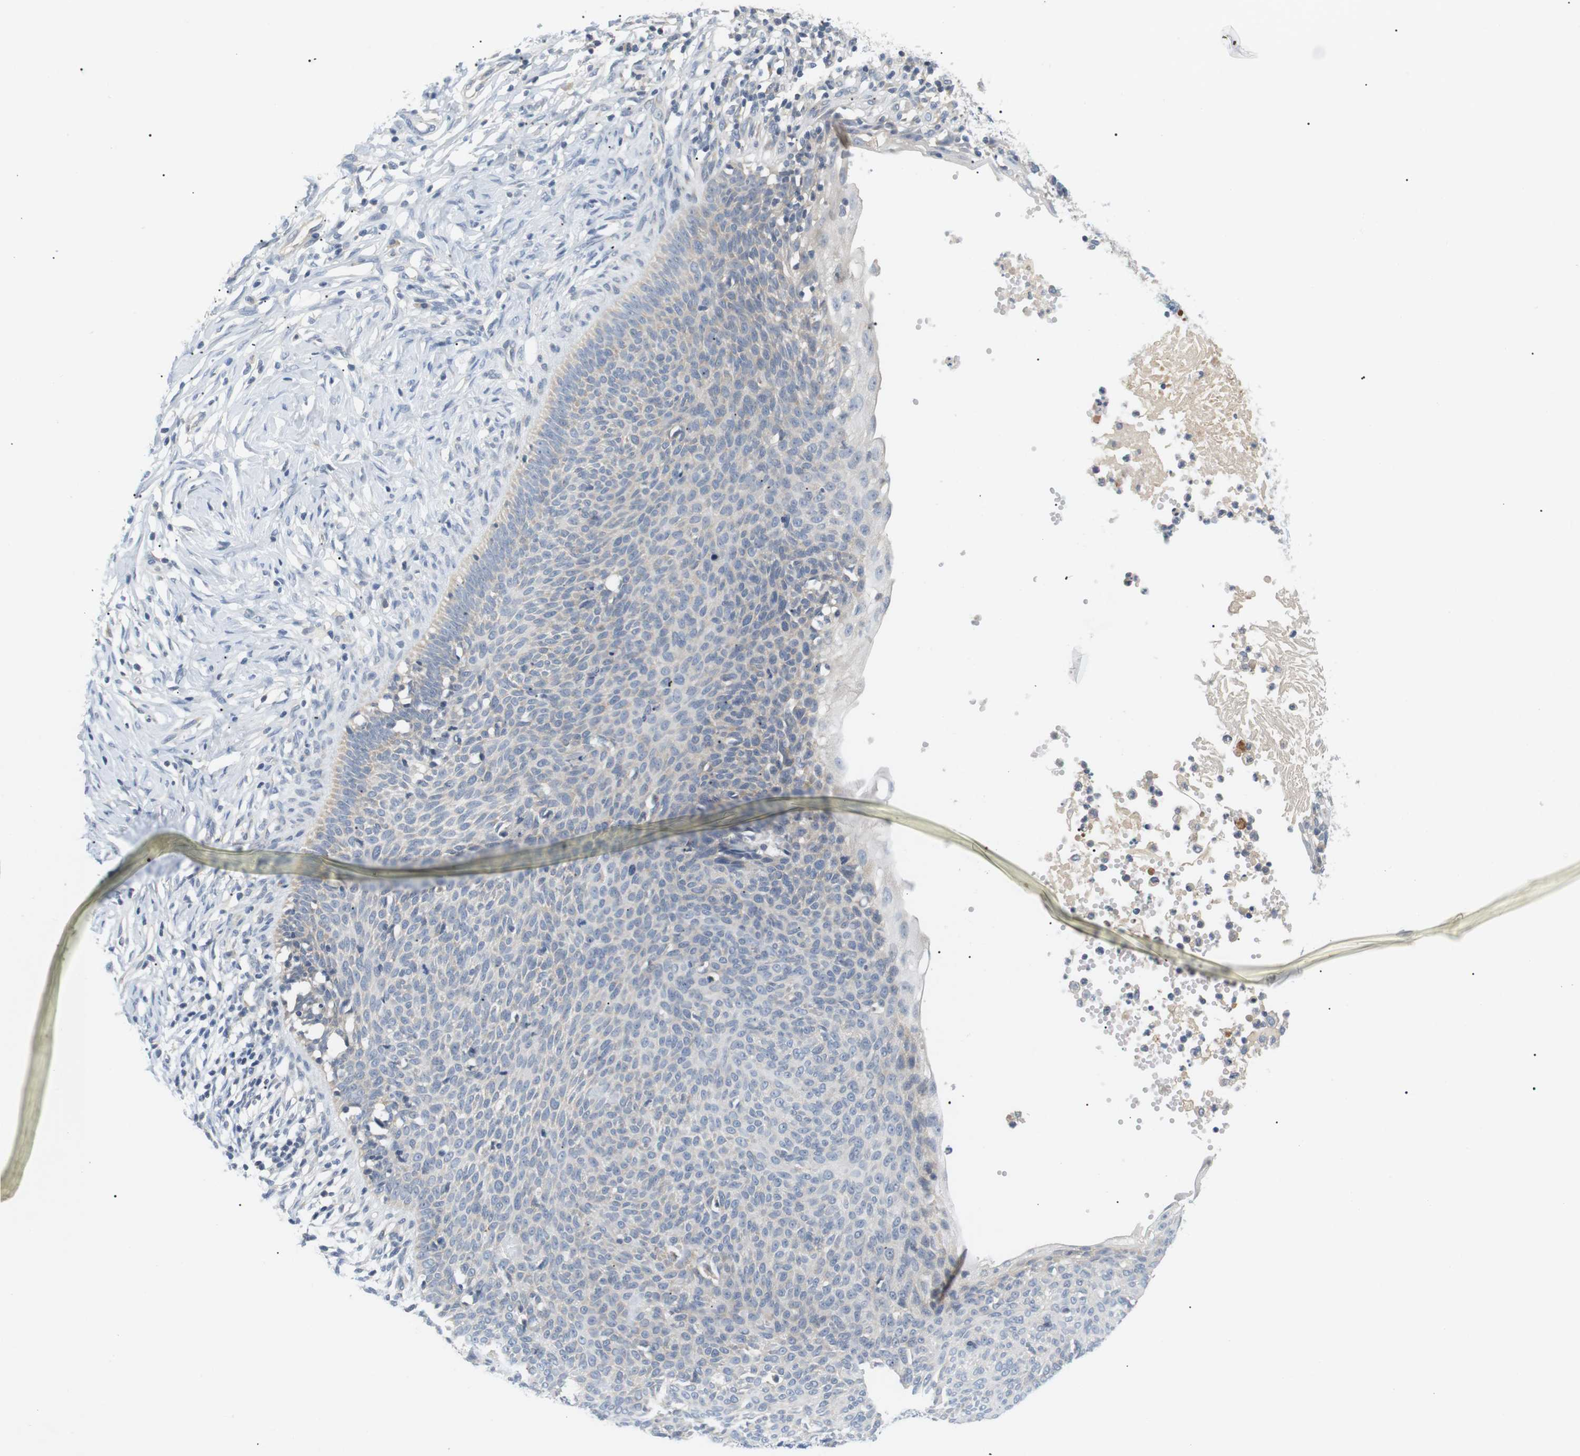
{"staining": {"intensity": "negative", "quantity": "none", "location": "none"}, "tissue": "skin cancer", "cell_type": "Tumor cells", "image_type": "cancer", "snomed": [{"axis": "morphology", "description": "Normal tissue, NOS"}, {"axis": "morphology", "description": "Basal cell carcinoma"}, {"axis": "topography", "description": "Skin"}], "caption": "Skin basal cell carcinoma was stained to show a protein in brown. There is no significant positivity in tumor cells.", "gene": "EVA1C", "patient": {"sex": "male", "age": 87}}